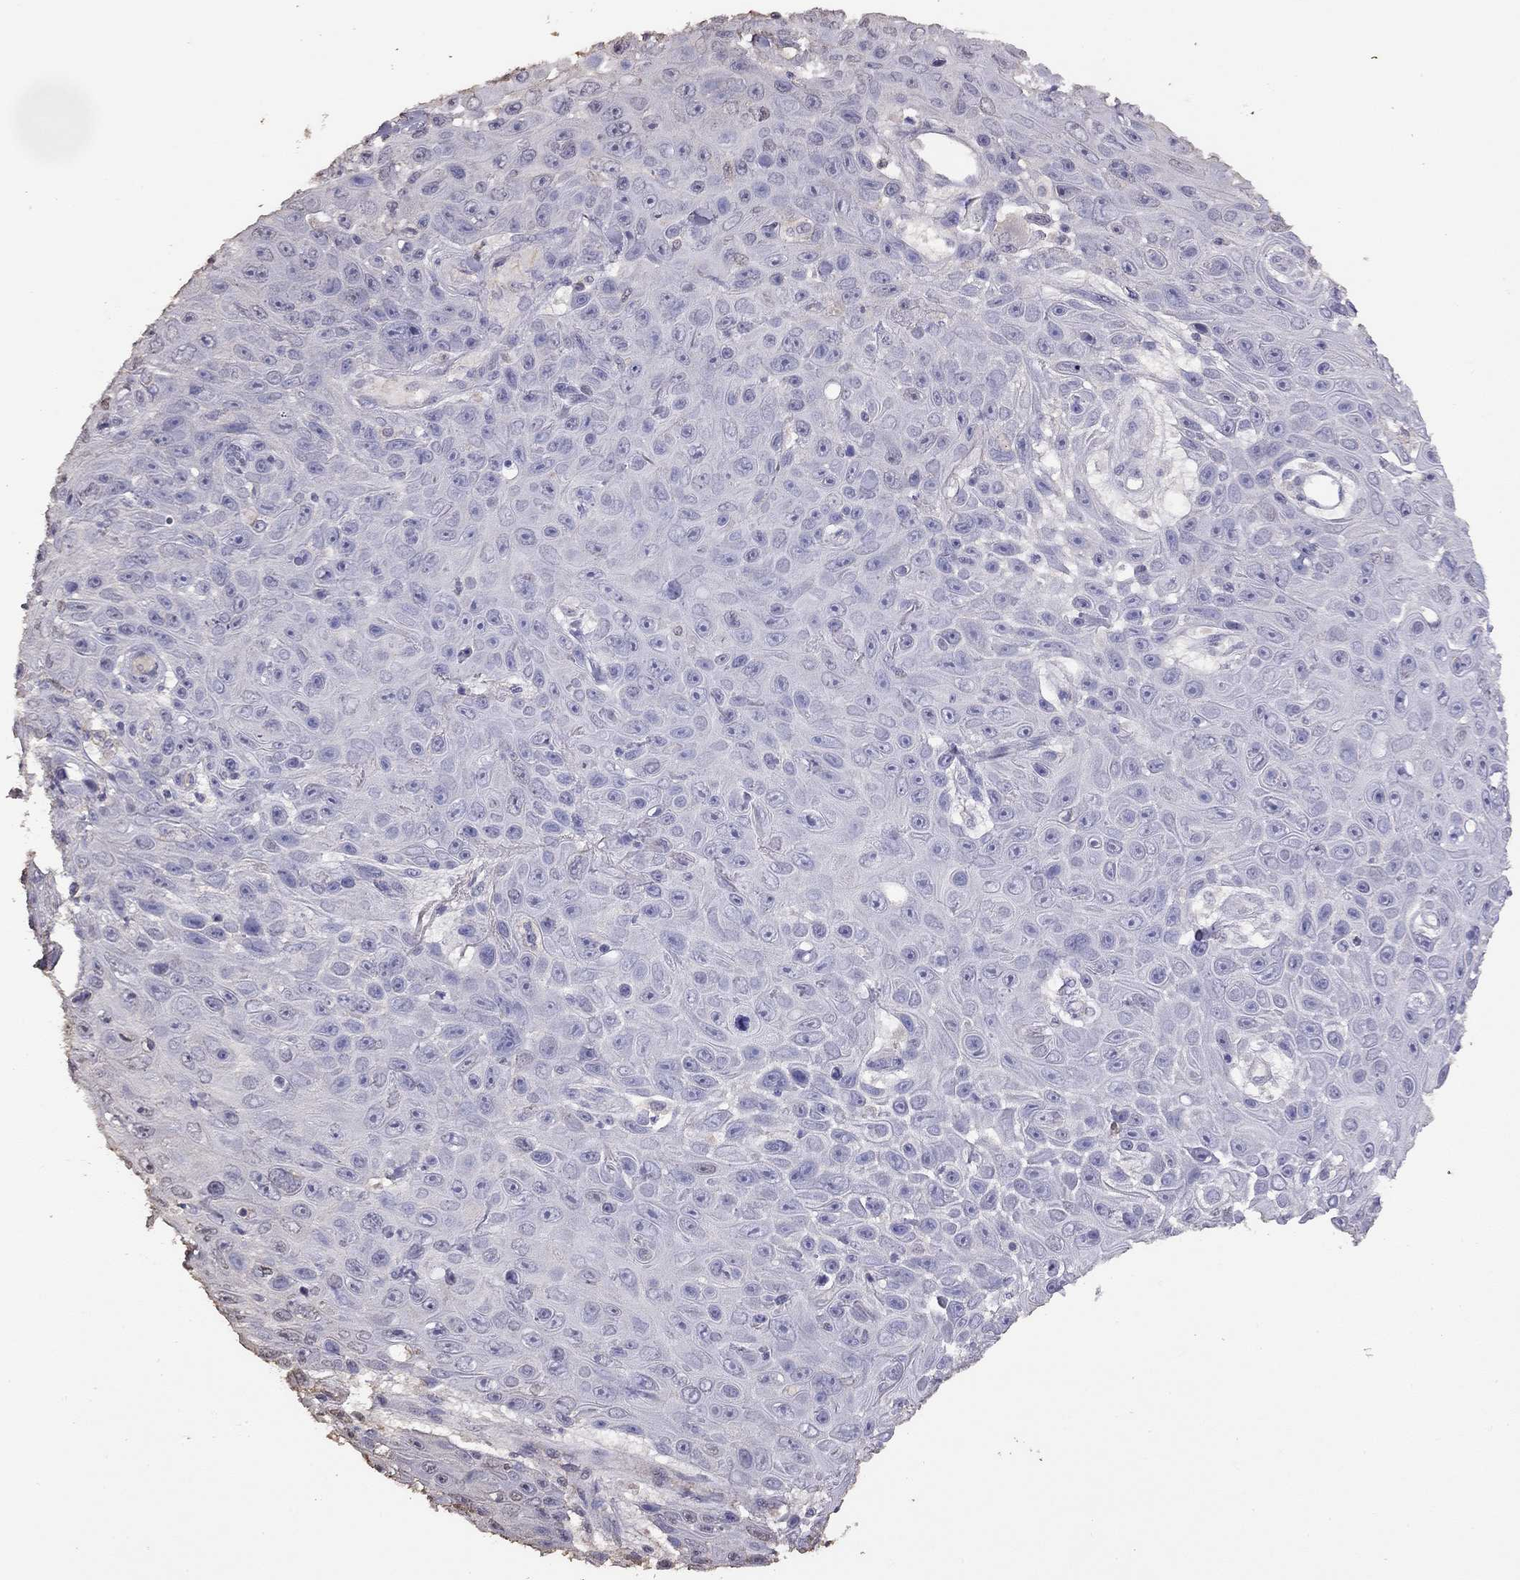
{"staining": {"intensity": "negative", "quantity": "none", "location": "none"}, "tissue": "skin cancer", "cell_type": "Tumor cells", "image_type": "cancer", "snomed": [{"axis": "morphology", "description": "Squamous cell carcinoma, NOS"}, {"axis": "topography", "description": "Skin"}], "caption": "Squamous cell carcinoma (skin) was stained to show a protein in brown. There is no significant staining in tumor cells. (DAB immunohistochemistry visualized using brightfield microscopy, high magnification).", "gene": "SUN3", "patient": {"sex": "male", "age": 82}}